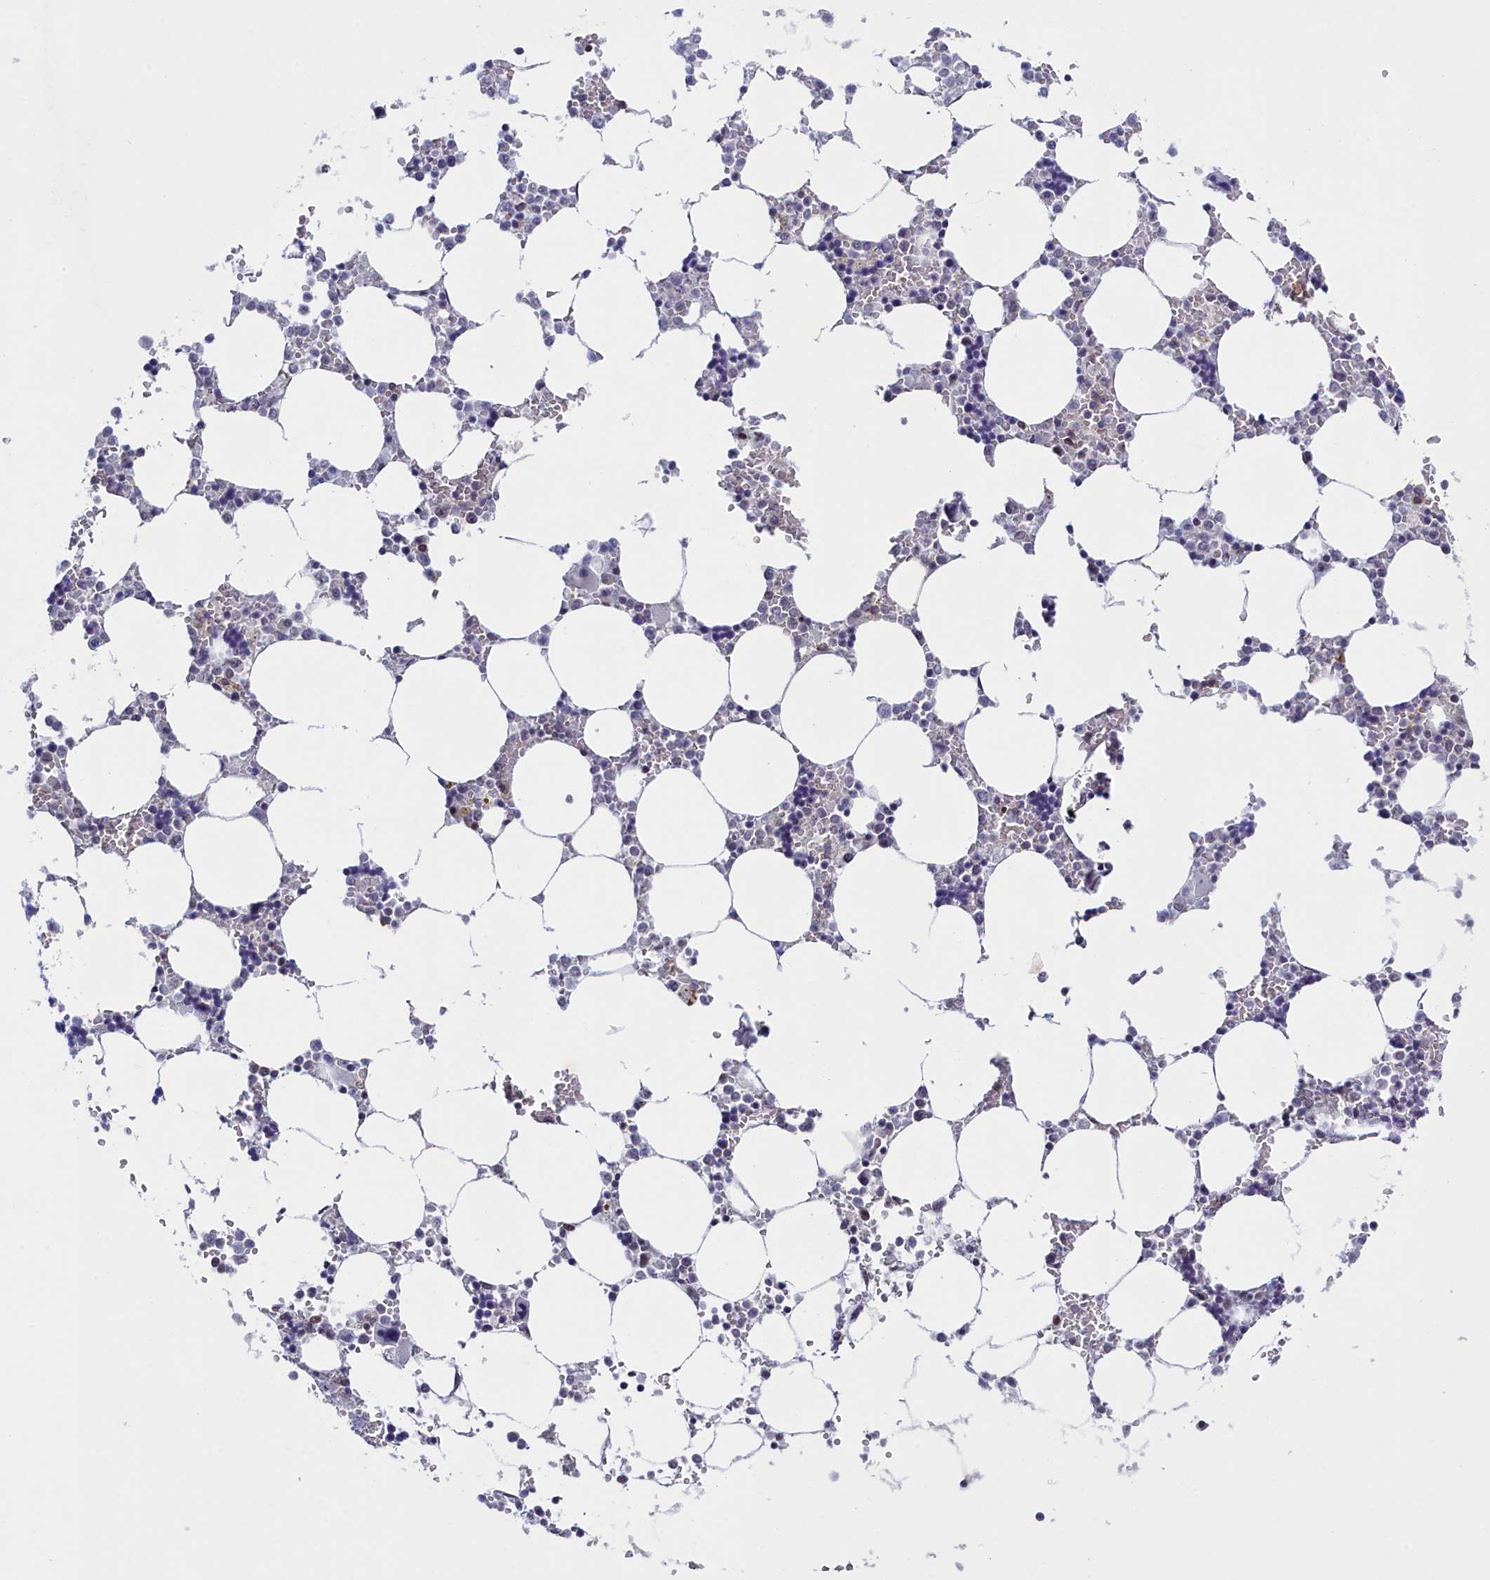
{"staining": {"intensity": "moderate", "quantity": "<25%", "location": "nuclear"}, "tissue": "bone marrow", "cell_type": "Hematopoietic cells", "image_type": "normal", "snomed": [{"axis": "morphology", "description": "Normal tissue, NOS"}, {"axis": "topography", "description": "Bone marrow"}], "caption": "Protein expression analysis of normal bone marrow reveals moderate nuclear expression in approximately <25% of hematopoietic cells.", "gene": "ATF7IP2", "patient": {"sex": "male", "age": 64}}